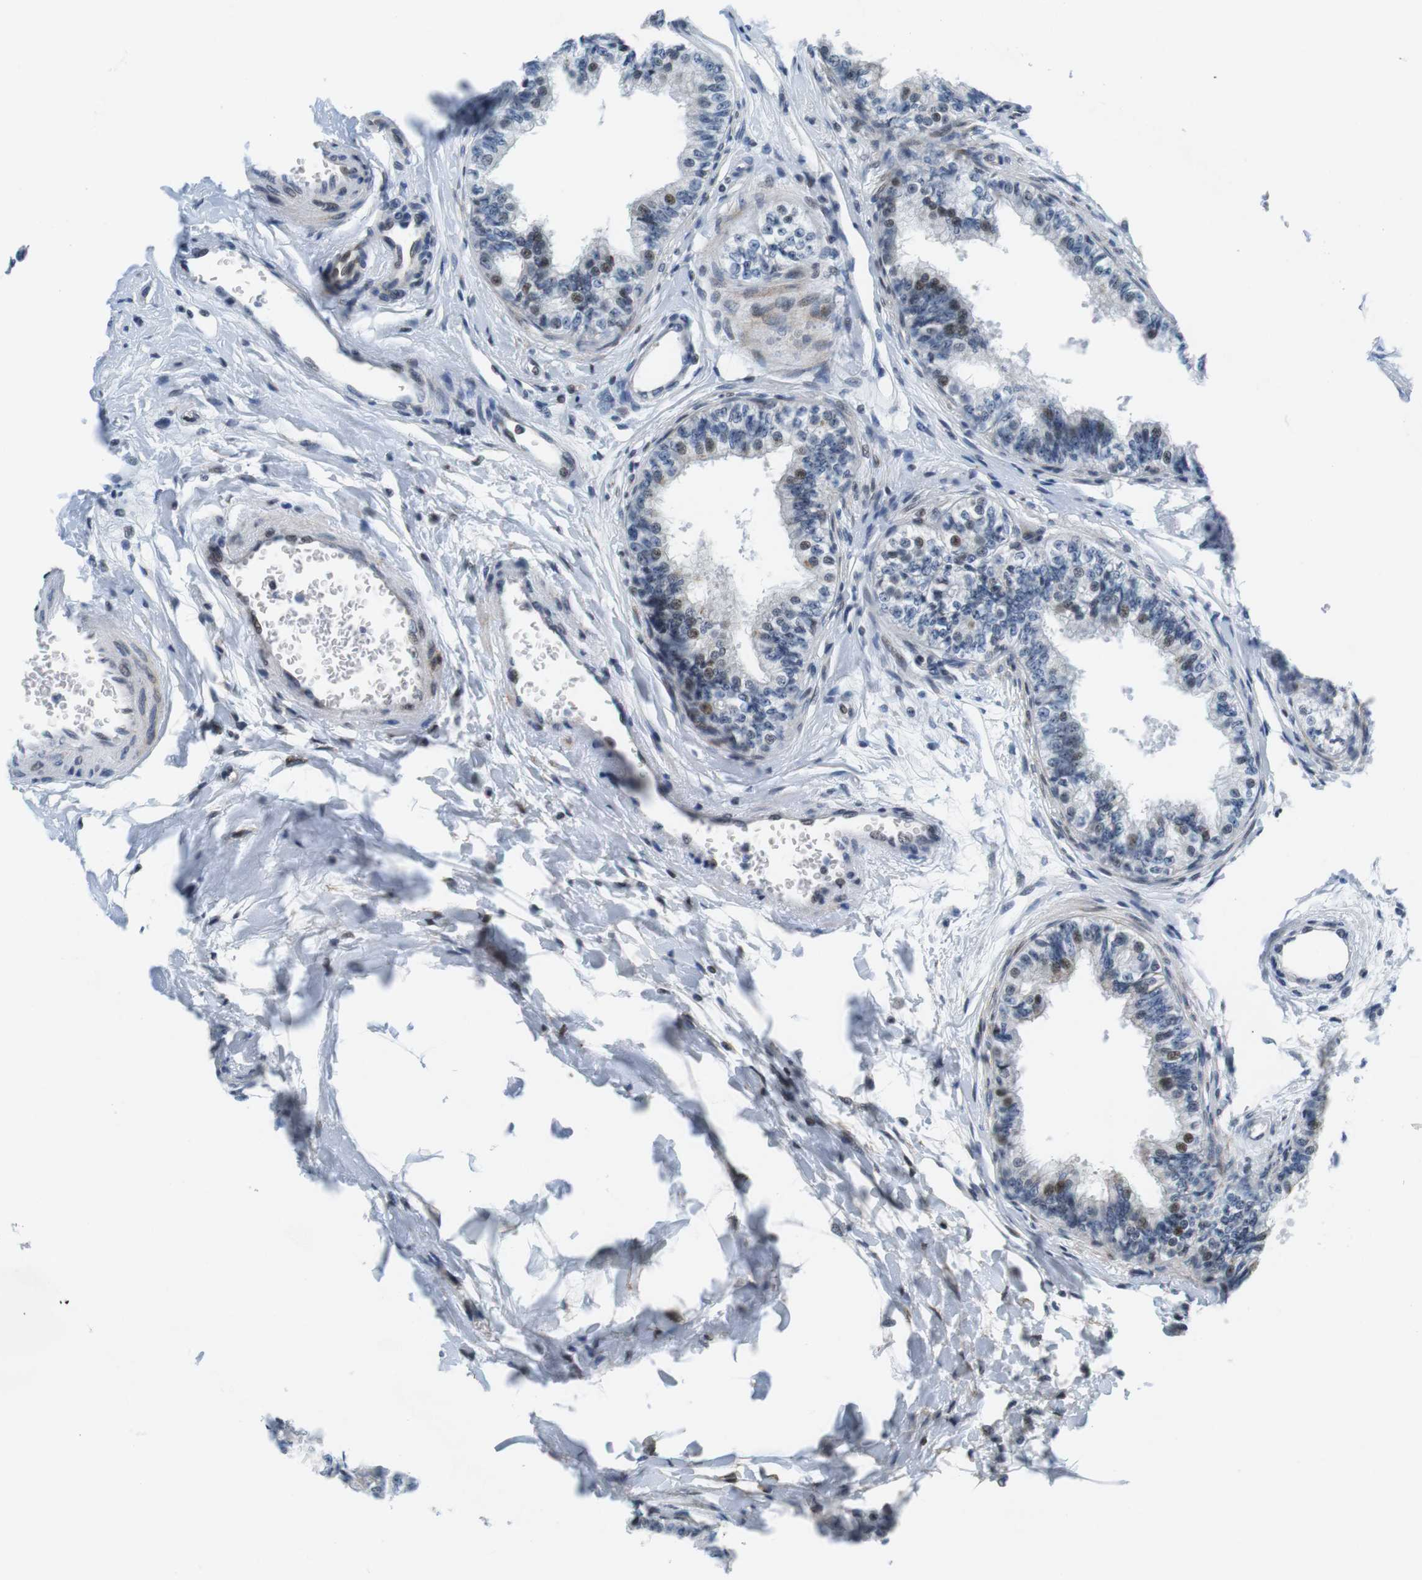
{"staining": {"intensity": "moderate", "quantity": "25%-75%", "location": "nuclear"}, "tissue": "epididymis", "cell_type": "Glandular cells", "image_type": "normal", "snomed": [{"axis": "morphology", "description": "Normal tissue, NOS"}, {"axis": "morphology", "description": "Adenocarcinoma, metastatic, NOS"}, {"axis": "topography", "description": "Testis"}, {"axis": "topography", "description": "Epididymis"}], "caption": "Moderate nuclear protein positivity is identified in about 25%-75% of glandular cells in epididymis. (IHC, brightfield microscopy, high magnification).", "gene": "MLH1", "patient": {"sex": "male", "age": 26}}